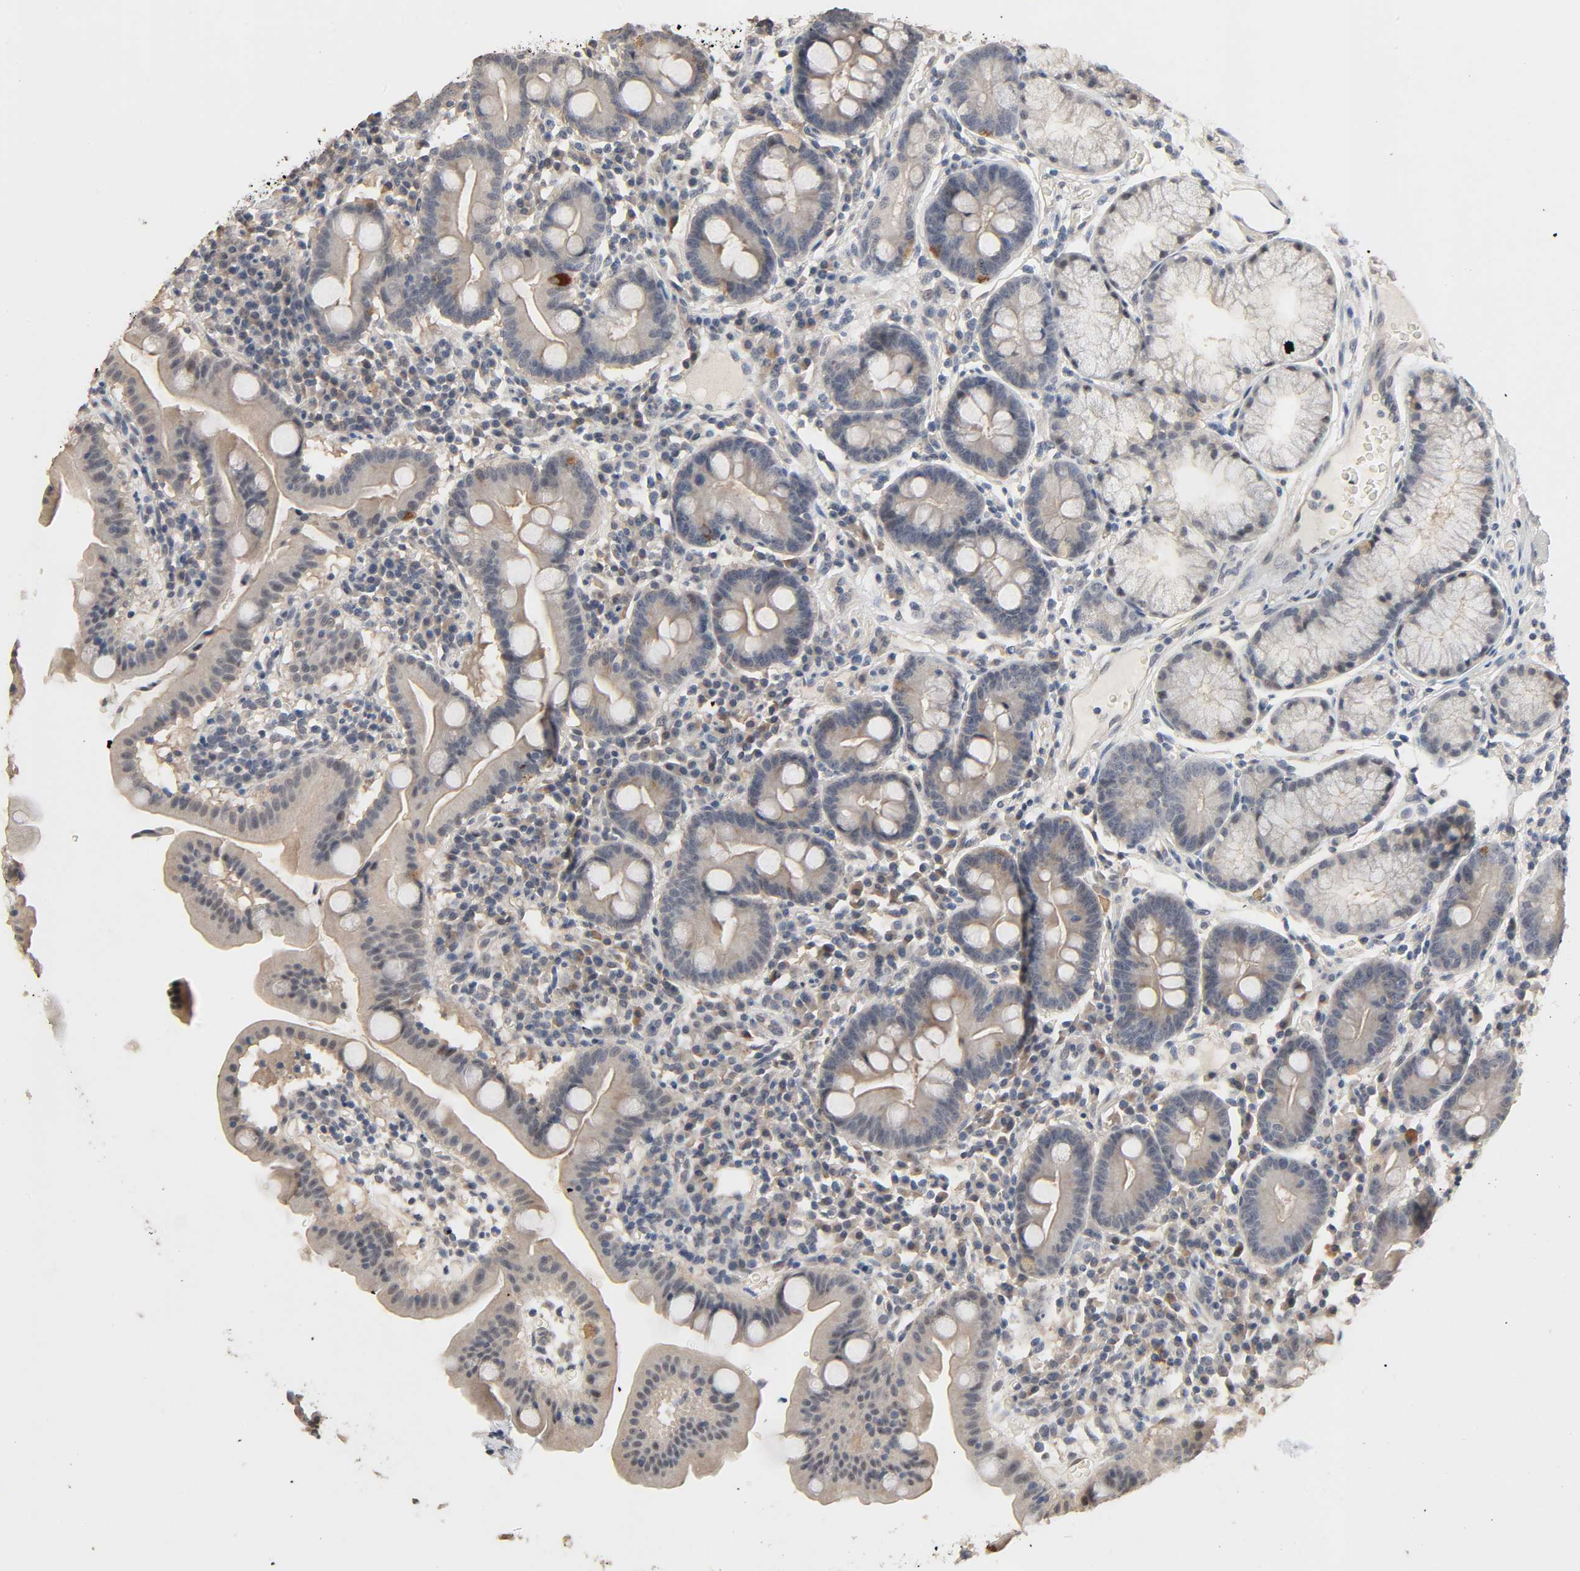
{"staining": {"intensity": "weak", "quantity": "<25%", "location": "cytoplasmic/membranous"}, "tissue": "duodenum", "cell_type": "Glandular cells", "image_type": "normal", "snomed": [{"axis": "morphology", "description": "Normal tissue, NOS"}, {"axis": "topography", "description": "Duodenum"}], "caption": "Duodenum was stained to show a protein in brown. There is no significant positivity in glandular cells. (DAB (3,3'-diaminobenzidine) IHC with hematoxylin counter stain).", "gene": "MAGEA8", "patient": {"sex": "male", "age": 50}}